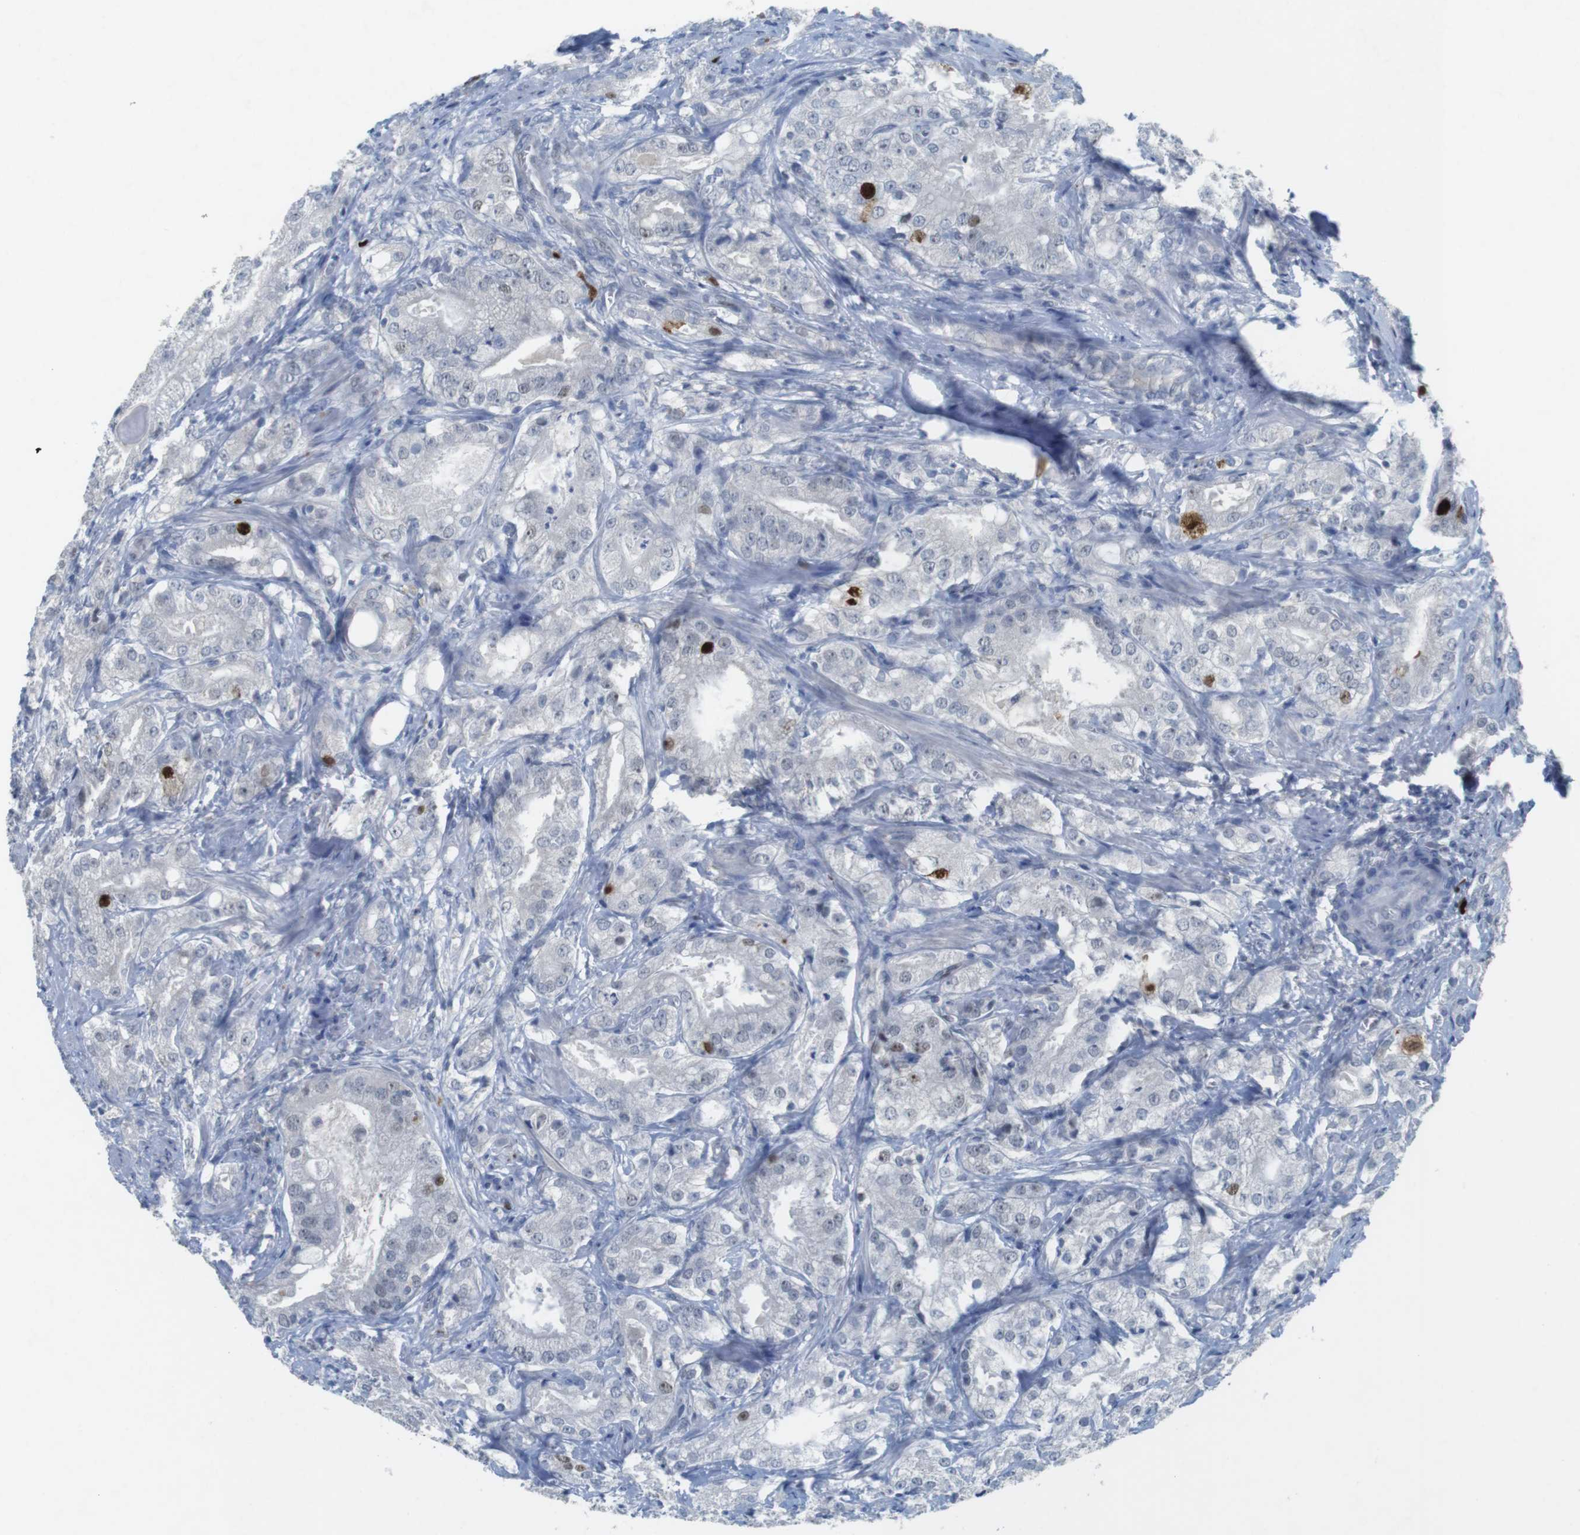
{"staining": {"intensity": "strong", "quantity": "<25%", "location": "nuclear"}, "tissue": "prostate cancer", "cell_type": "Tumor cells", "image_type": "cancer", "snomed": [{"axis": "morphology", "description": "Adenocarcinoma, High grade"}, {"axis": "topography", "description": "Prostate"}], "caption": "About <25% of tumor cells in prostate cancer (high-grade adenocarcinoma) display strong nuclear protein staining as visualized by brown immunohistochemical staining.", "gene": "KPNA2", "patient": {"sex": "male", "age": 64}}